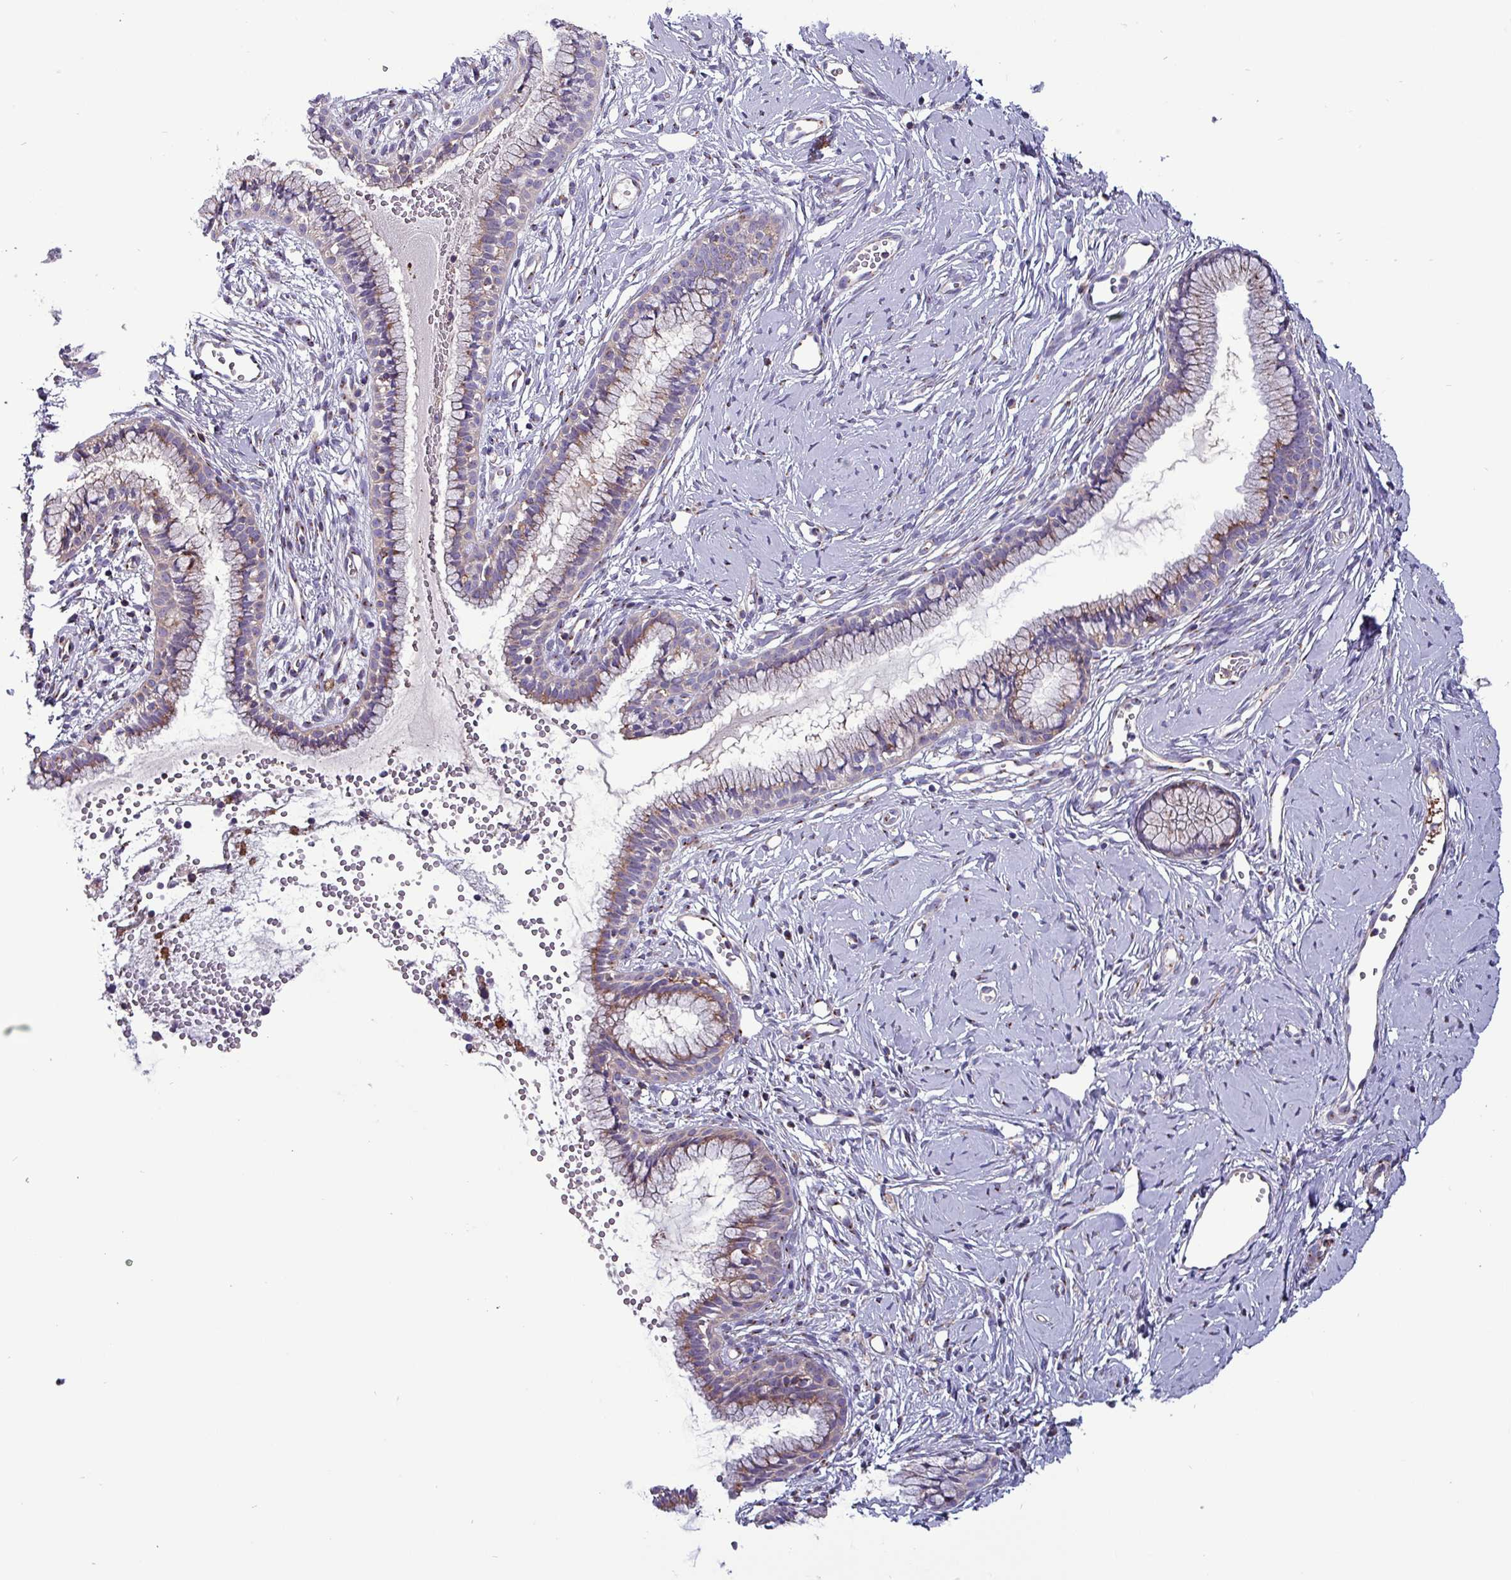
{"staining": {"intensity": "weak", "quantity": "<25%", "location": "cytoplasmic/membranous"}, "tissue": "cervix", "cell_type": "Glandular cells", "image_type": "normal", "snomed": [{"axis": "morphology", "description": "Normal tissue, NOS"}, {"axis": "topography", "description": "Cervix"}], "caption": "This is a histopathology image of immunohistochemistry (IHC) staining of benign cervix, which shows no staining in glandular cells.", "gene": "VAMP4", "patient": {"sex": "female", "age": 40}}